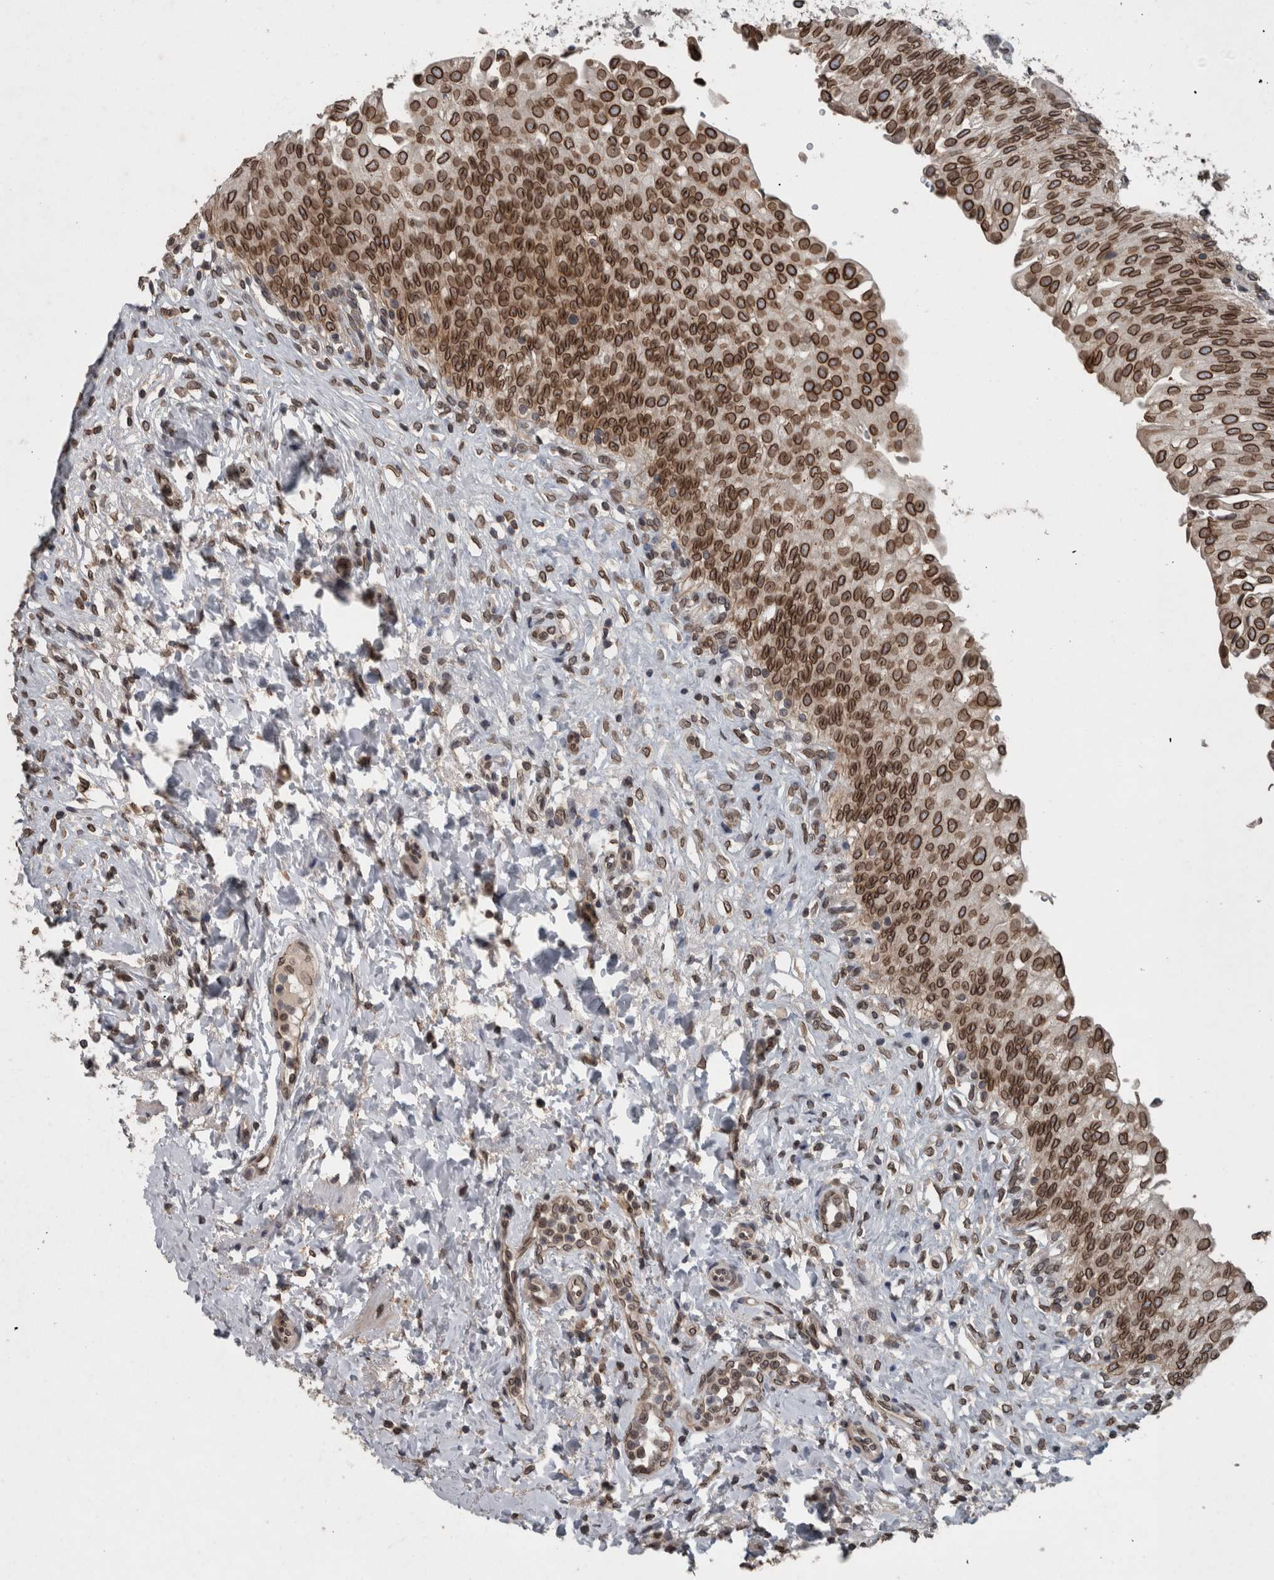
{"staining": {"intensity": "strong", "quantity": "25%-75%", "location": "cytoplasmic/membranous,nuclear"}, "tissue": "urinary bladder", "cell_type": "Urothelial cells", "image_type": "normal", "snomed": [{"axis": "morphology", "description": "Urothelial carcinoma, High grade"}, {"axis": "topography", "description": "Urinary bladder"}], "caption": "Protein expression analysis of benign human urinary bladder reveals strong cytoplasmic/membranous,nuclear positivity in about 25%-75% of urothelial cells.", "gene": "RANBP2", "patient": {"sex": "male", "age": 46}}